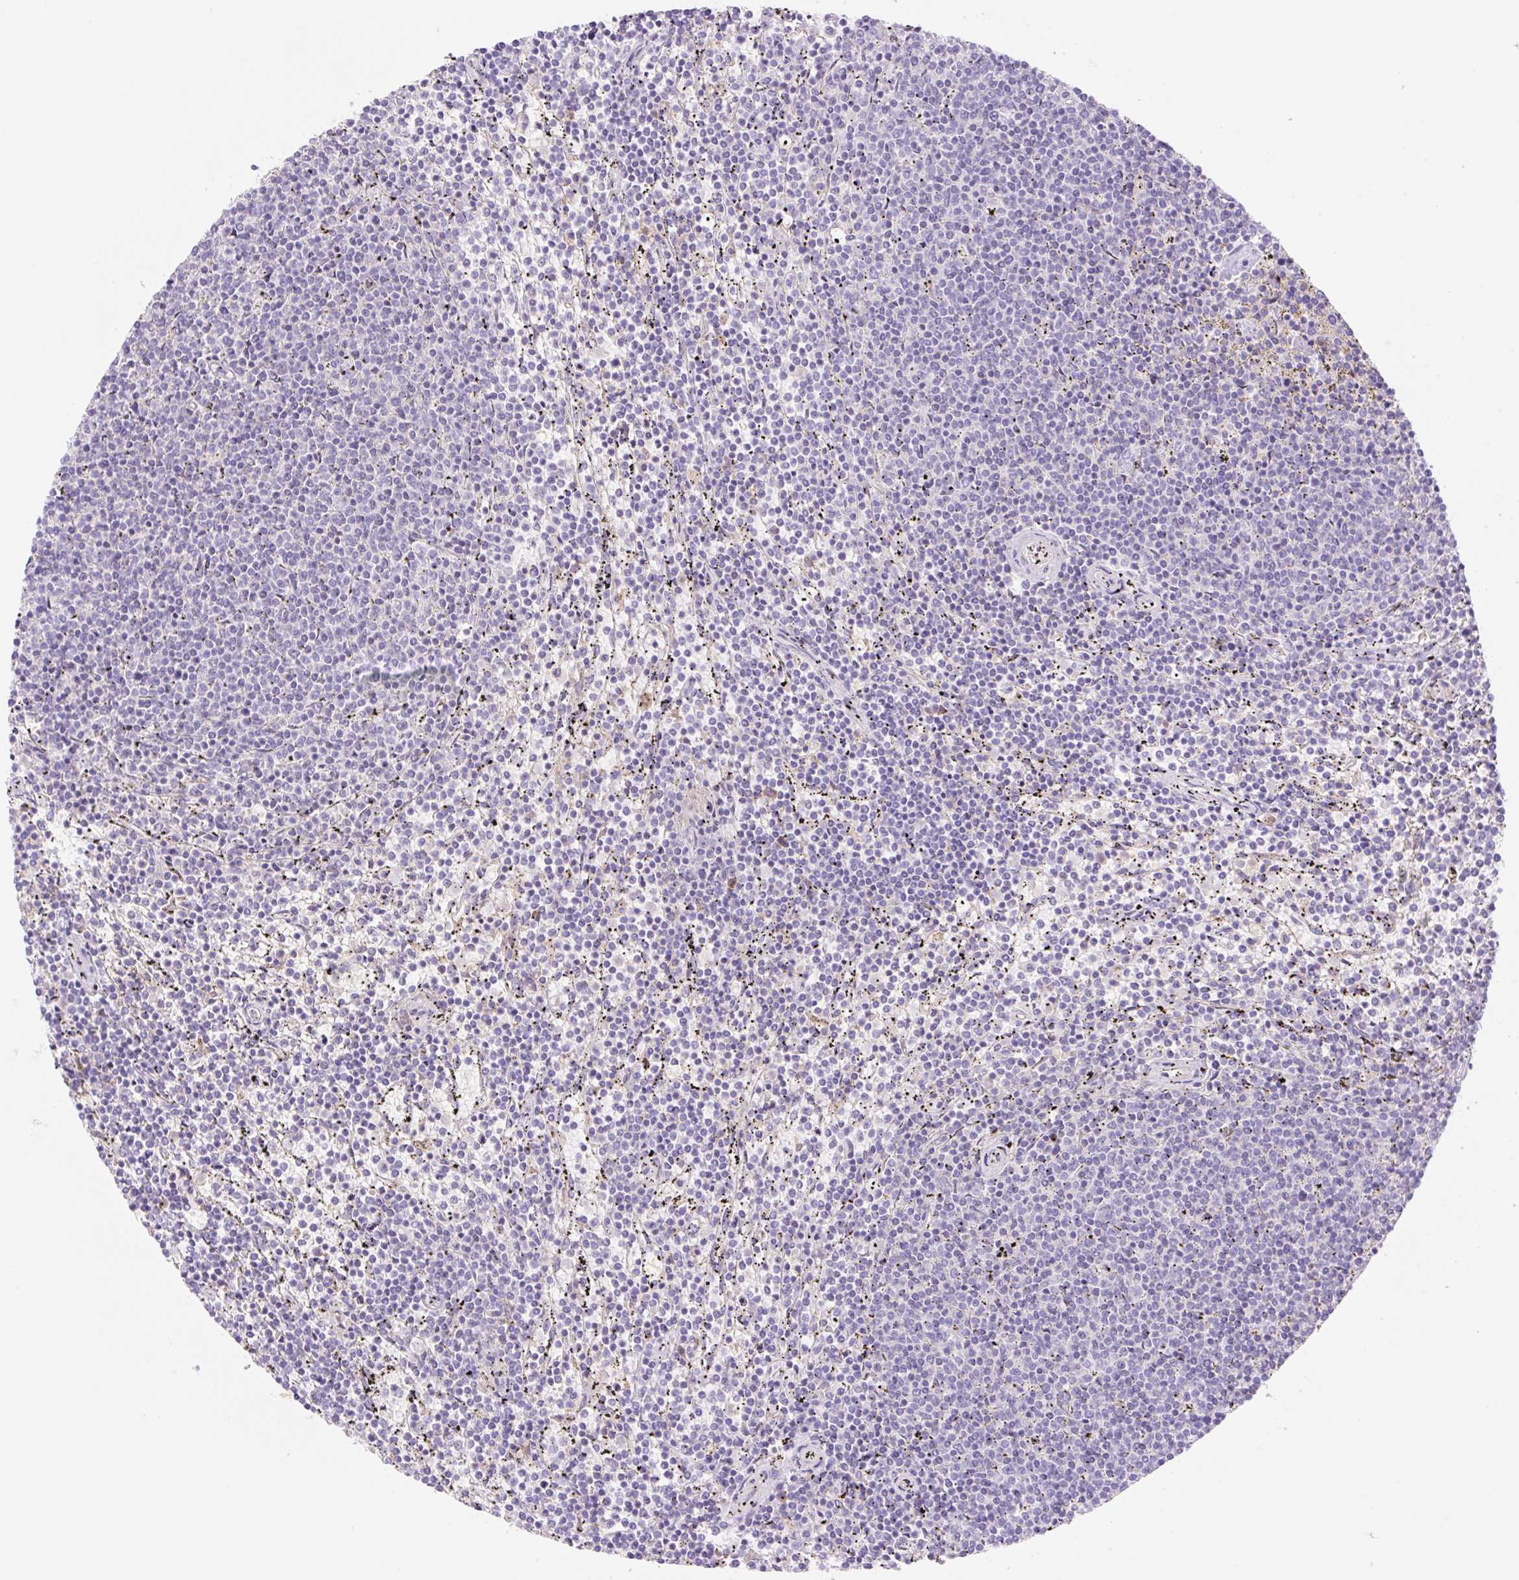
{"staining": {"intensity": "negative", "quantity": "none", "location": "none"}, "tissue": "lymphoma", "cell_type": "Tumor cells", "image_type": "cancer", "snomed": [{"axis": "morphology", "description": "Malignant lymphoma, non-Hodgkin's type, Low grade"}, {"axis": "topography", "description": "Spleen"}], "caption": "Tumor cells show no significant positivity in low-grade malignant lymphoma, non-Hodgkin's type.", "gene": "DENND5A", "patient": {"sex": "female", "age": 50}}